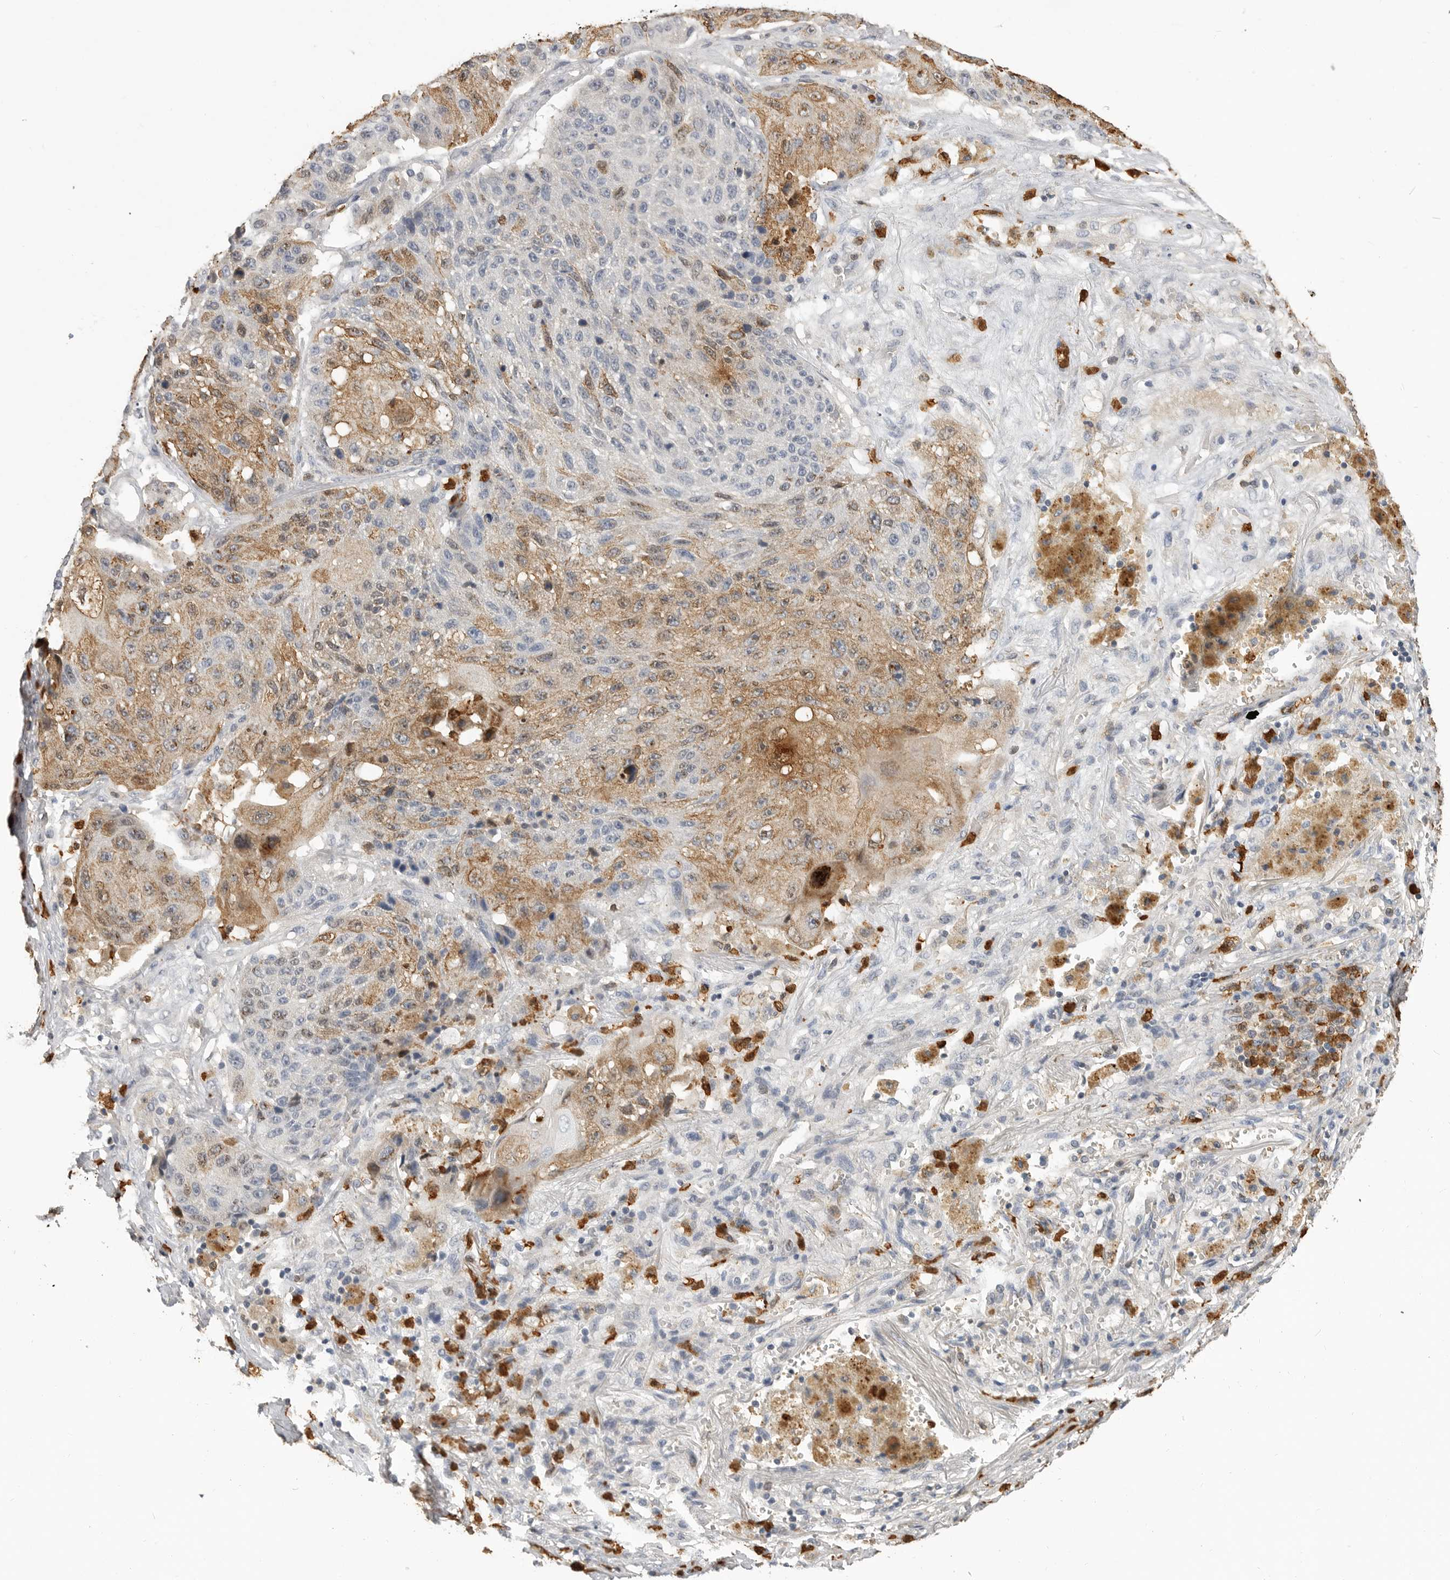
{"staining": {"intensity": "moderate", "quantity": "<25%", "location": "cytoplasmic/membranous"}, "tissue": "lung cancer", "cell_type": "Tumor cells", "image_type": "cancer", "snomed": [{"axis": "morphology", "description": "Squamous cell carcinoma, NOS"}, {"axis": "topography", "description": "Lung"}], "caption": "A low amount of moderate cytoplasmic/membranous expression is appreciated in about <25% of tumor cells in lung cancer tissue.", "gene": "LTBR", "patient": {"sex": "male", "age": 61}}